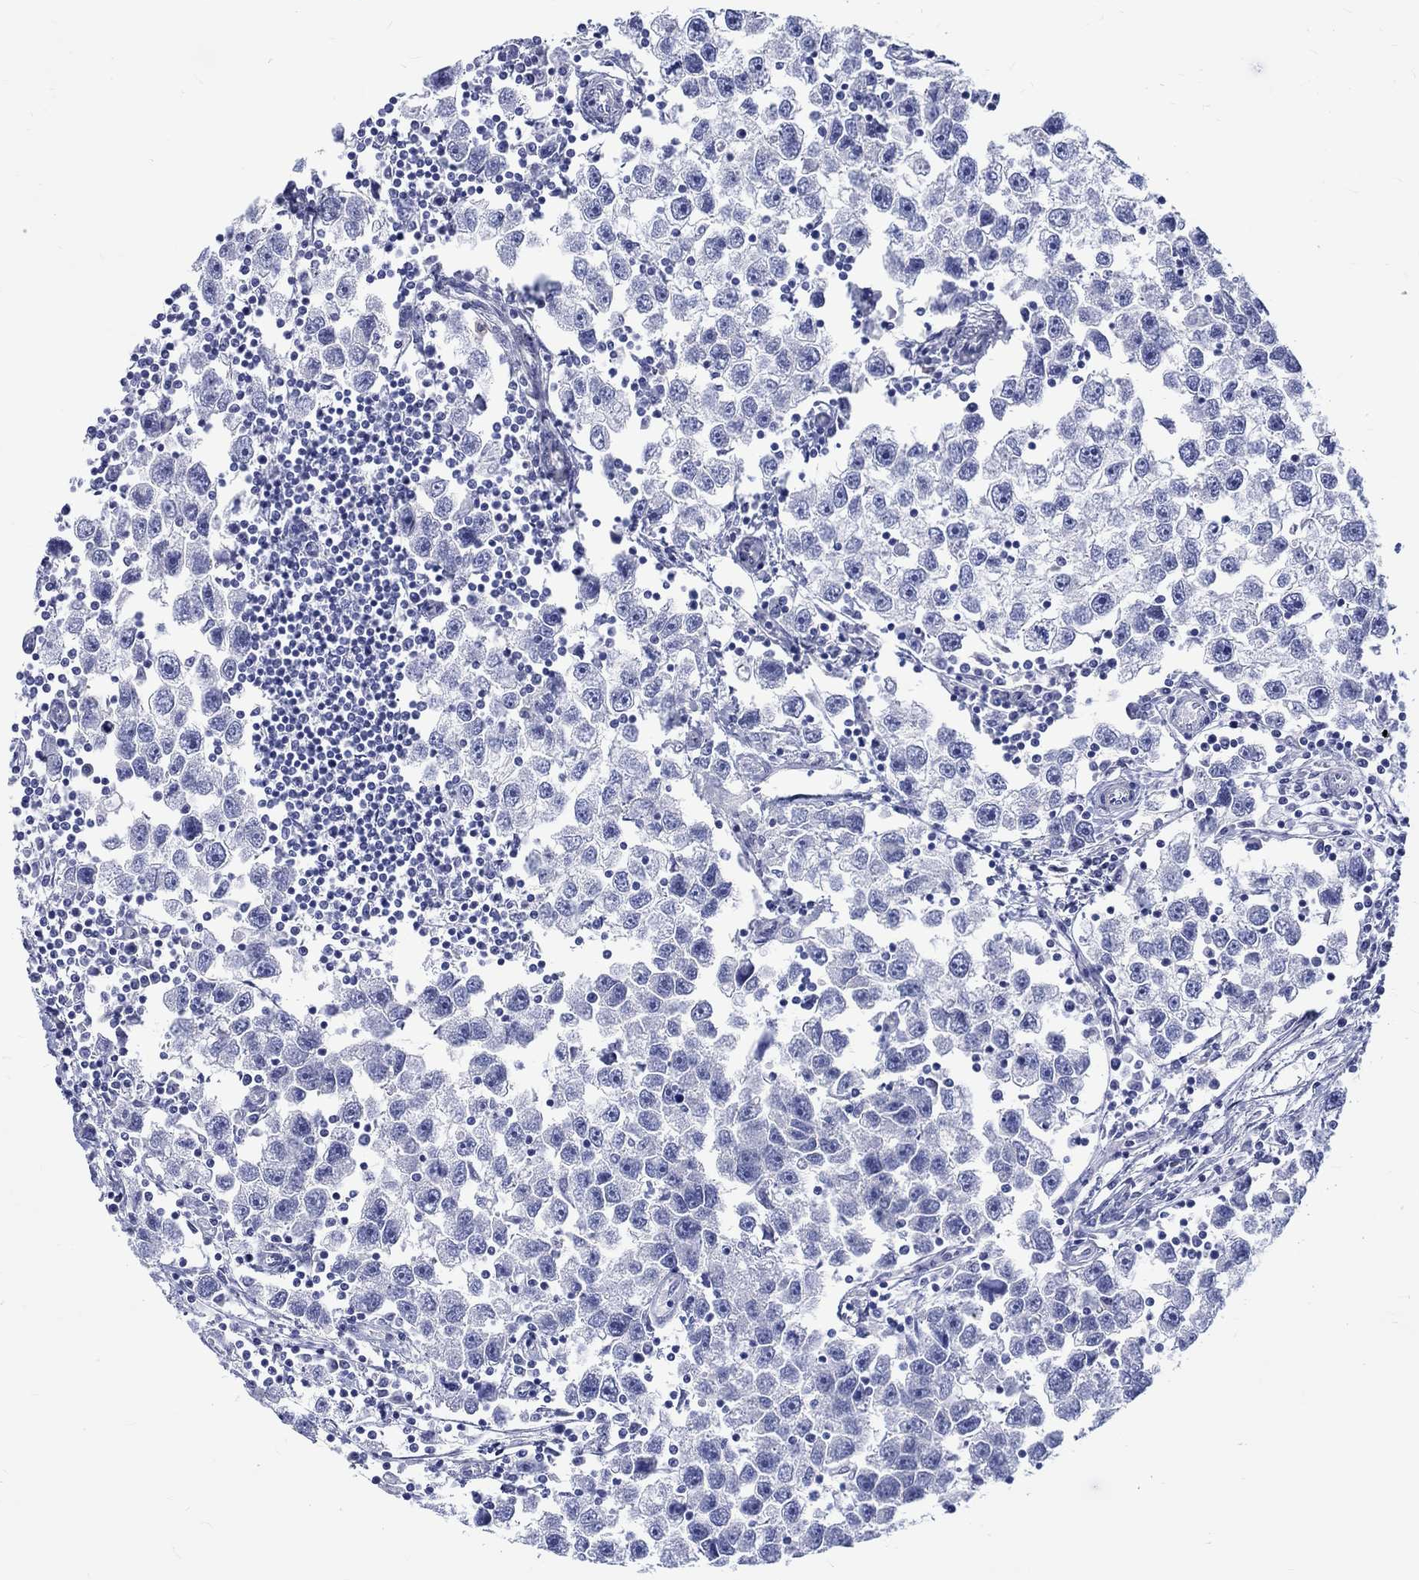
{"staining": {"intensity": "negative", "quantity": "none", "location": "none"}, "tissue": "testis cancer", "cell_type": "Tumor cells", "image_type": "cancer", "snomed": [{"axis": "morphology", "description": "Seminoma, NOS"}, {"axis": "topography", "description": "Testis"}], "caption": "Immunohistochemical staining of human testis seminoma shows no significant staining in tumor cells.", "gene": "SH2D7", "patient": {"sex": "male", "age": 30}}